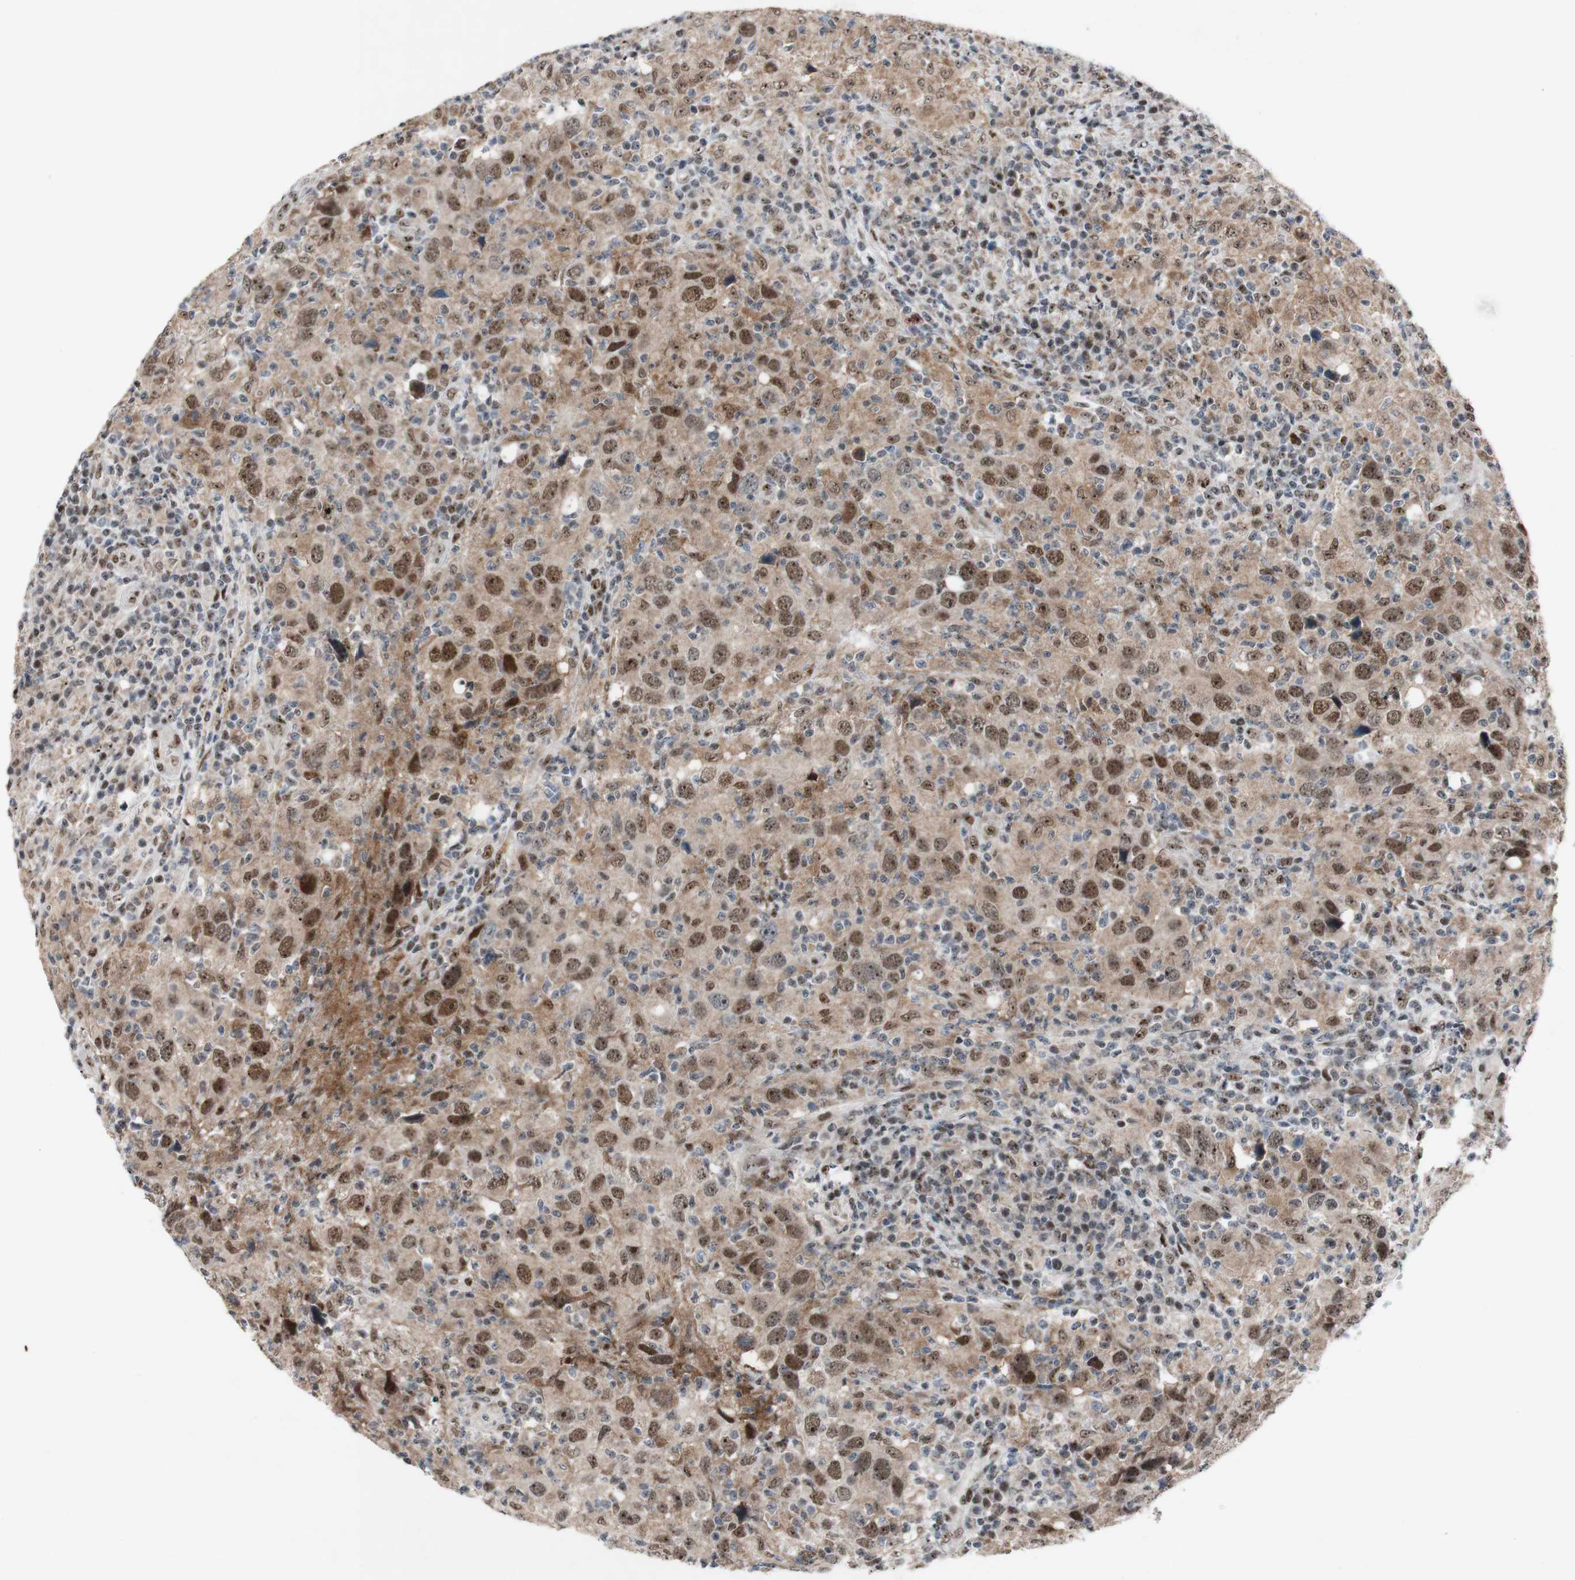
{"staining": {"intensity": "moderate", "quantity": ">75%", "location": "nuclear"}, "tissue": "head and neck cancer", "cell_type": "Tumor cells", "image_type": "cancer", "snomed": [{"axis": "morphology", "description": "Adenocarcinoma, NOS"}, {"axis": "topography", "description": "Salivary gland"}, {"axis": "topography", "description": "Head-Neck"}], "caption": "Head and neck cancer stained for a protein (brown) reveals moderate nuclear positive staining in about >75% of tumor cells.", "gene": "POLR1A", "patient": {"sex": "female", "age": 65}}